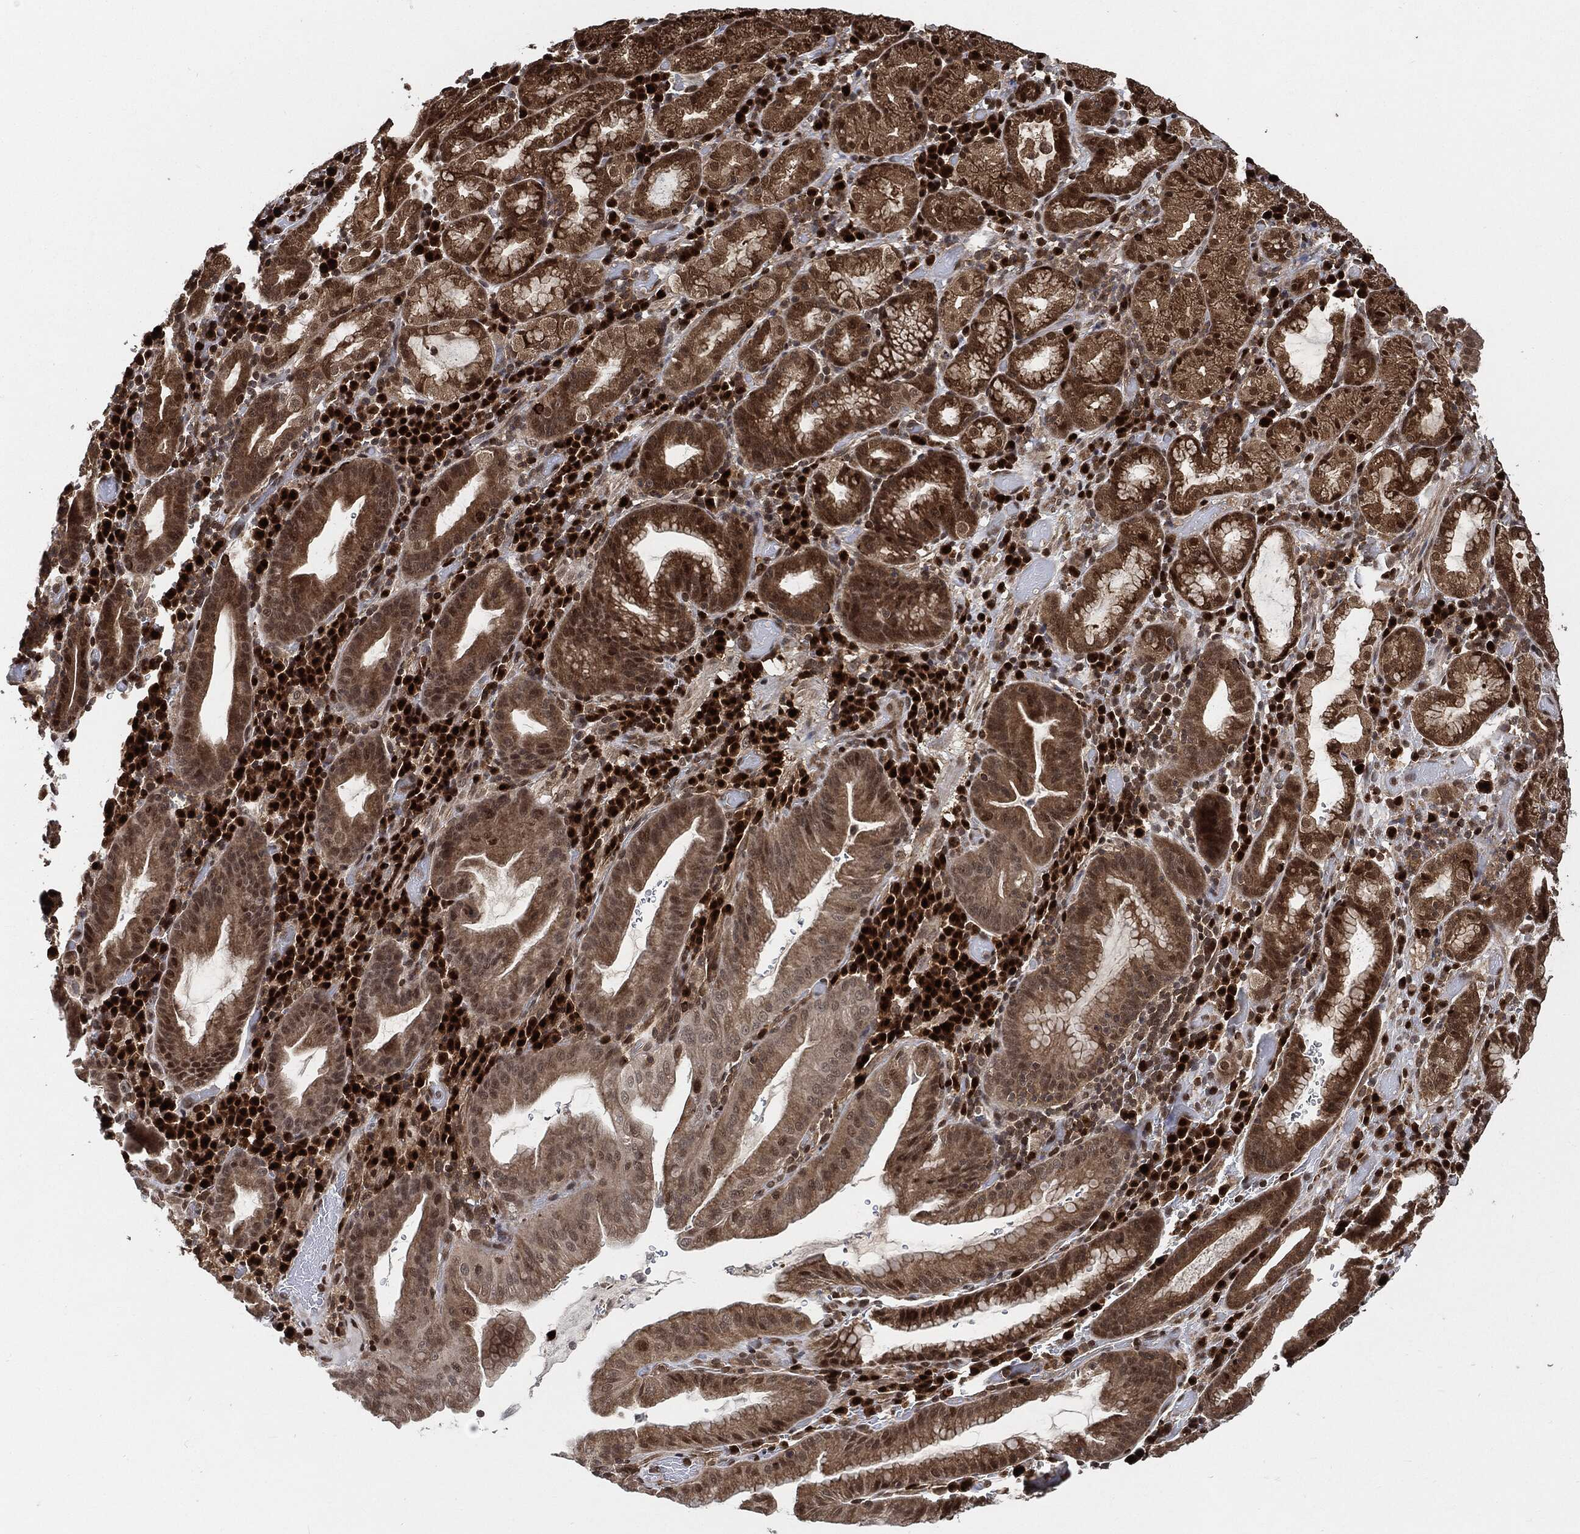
{"staining": {"intensity": "moderate", "quantity": ">75%", "location": "cytoplasmic/membranous,nuclear"}, "tissue": "stomach cancer", "cell_type": "Tumor cells", "image_type": "cancer", "snomed": [{"axis": "morphology", "description": "Adenocarcinoma, NOS"}, {"axis": "topography", "description": "Stomach"}], "caption": "Adenocarcinoma (stomach) stained with DAB immunohistochemistry demonstrates medium levels of moderate cytoplasmic/membranous and nuclear staining in about >75% of tumor cells.", "gene": "CUTA", "patient": {"sex": "male", "age": 79}}